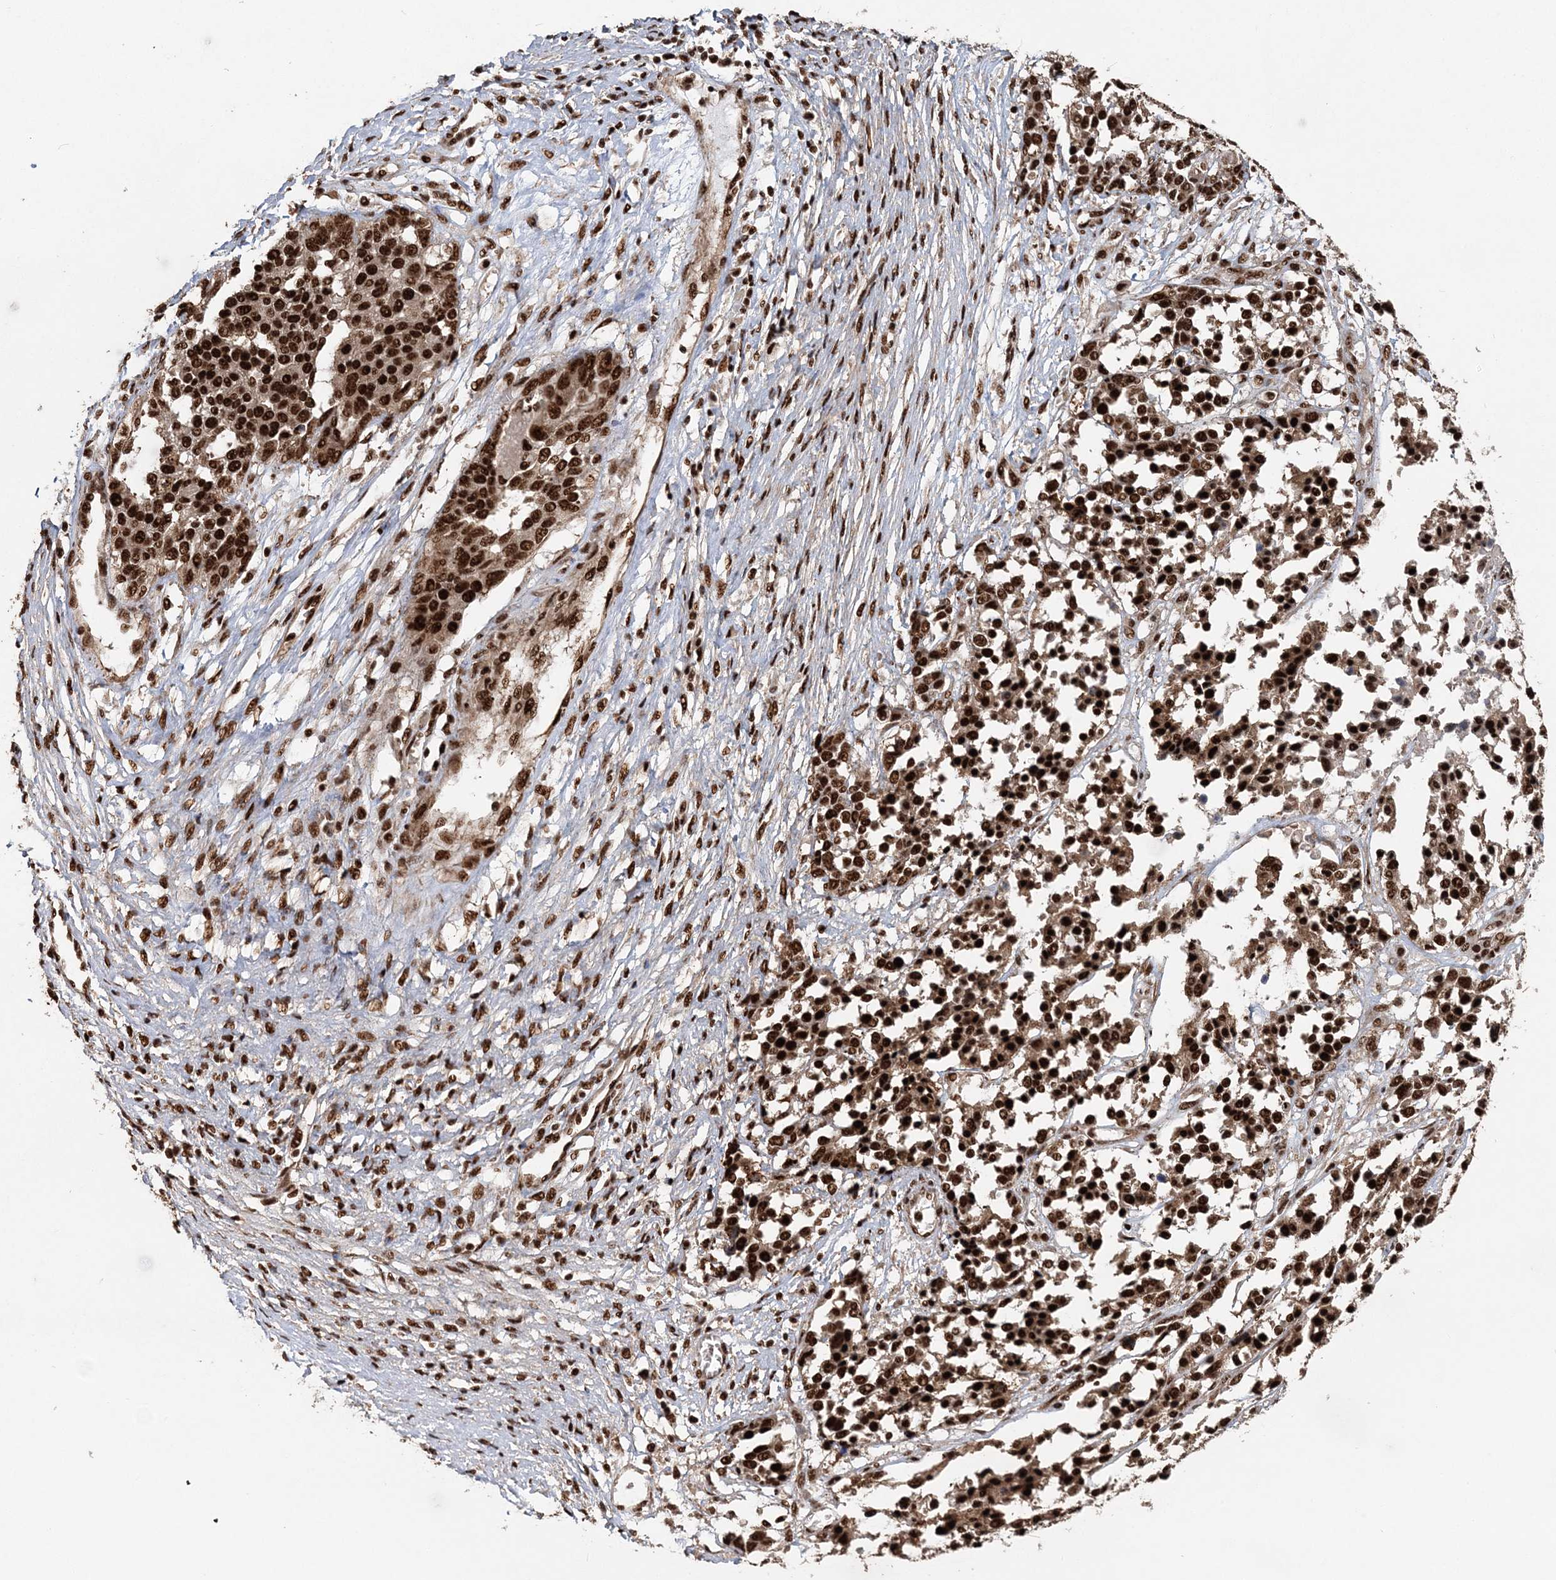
{"staining": {"intensity": "strong", "quantity": ">75%", "location": "nuclear"}, "tissue": "ovarian cancer", "cell_type": "Tumor cells", "image_type": "cancer", "snomed": [{"axis": "morphology", "description": "Cystadenocarcinoma, serous, NOS"}, {"axis": "topography", "description": "Ovary"}], "caption": "Tumor cells show high levels of strong nuclear expression in about >75% of cells in ovarian cancer.", "gene": "EXOSC8", "patient": {"sex": "female", "age": 44}}